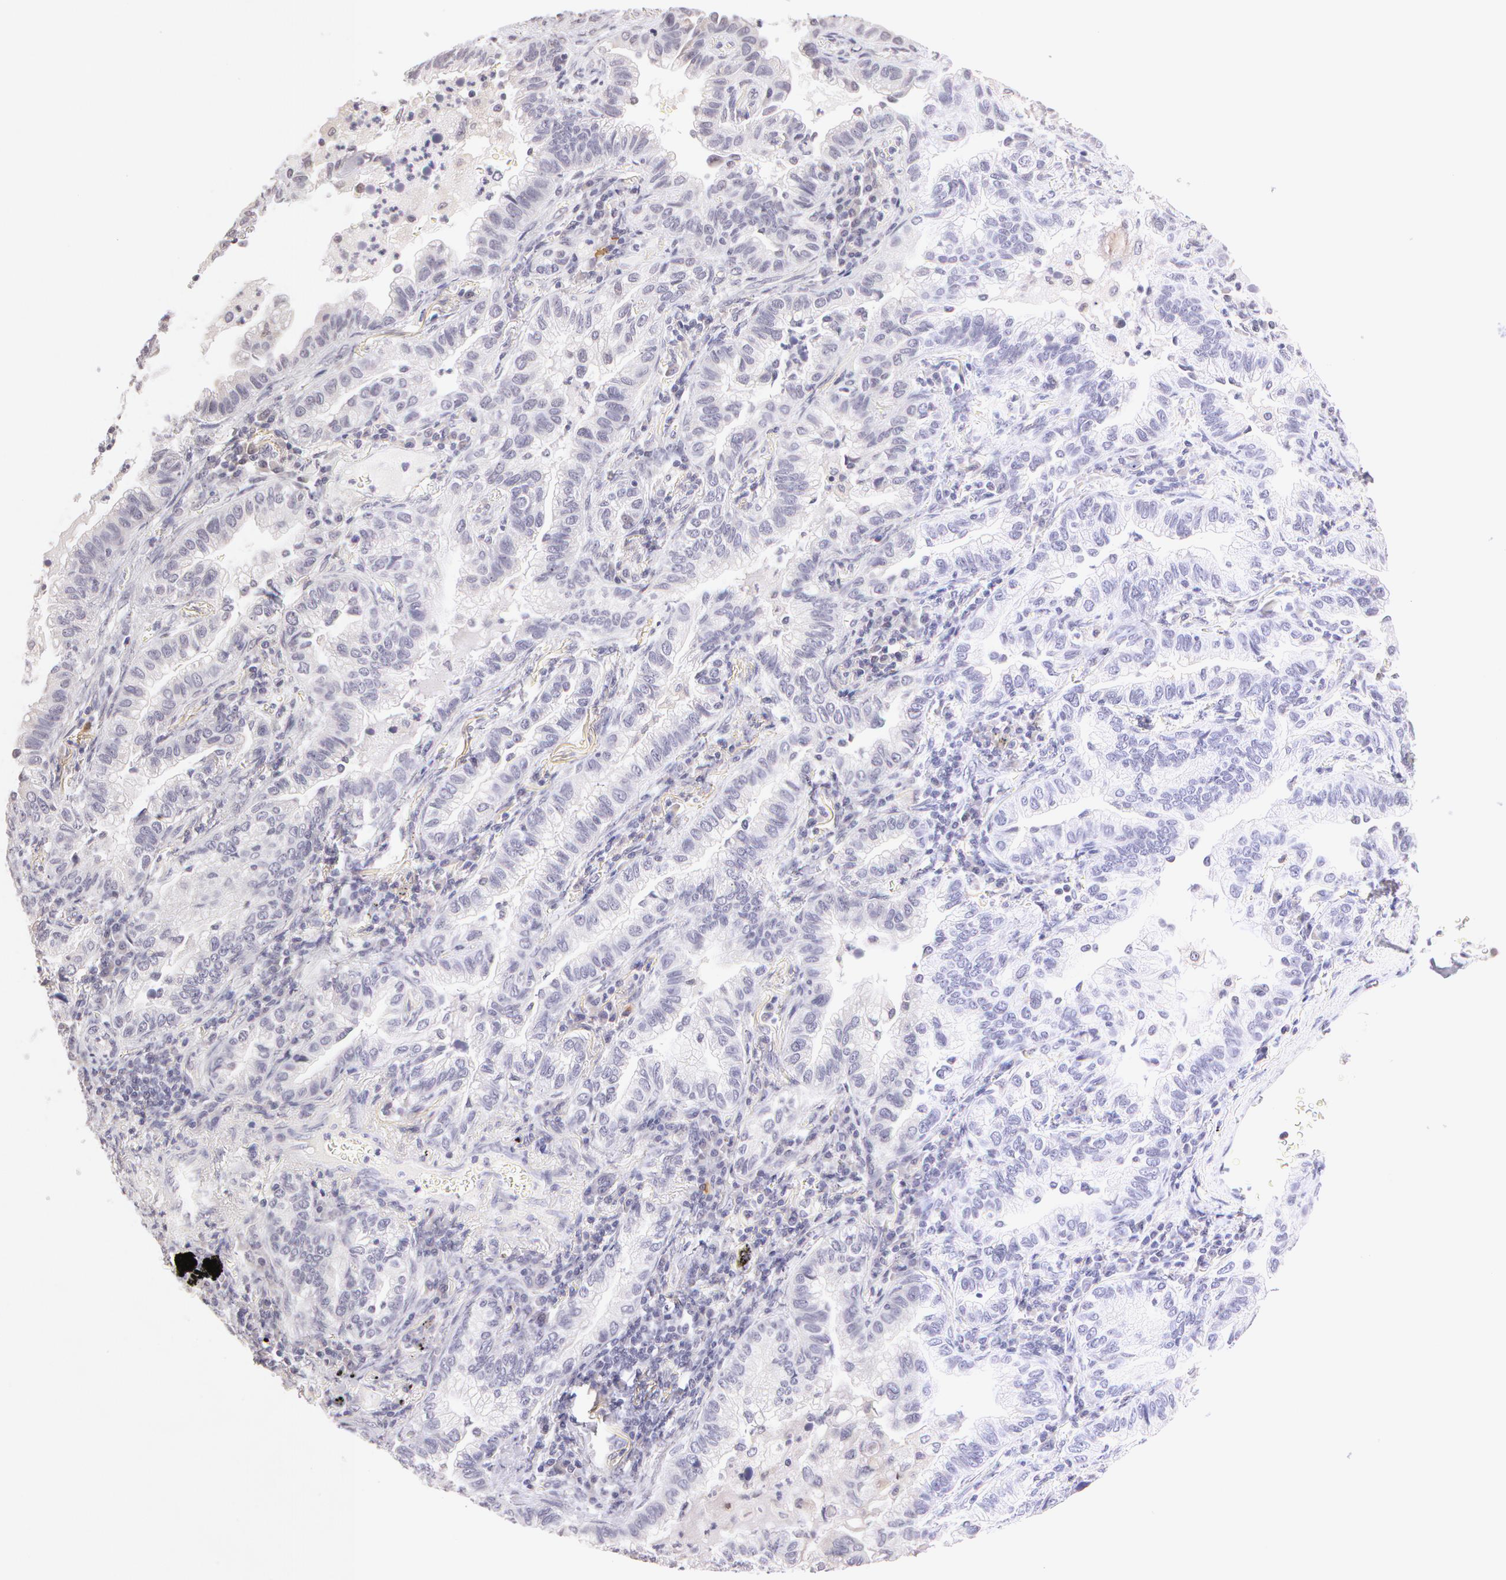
{"staining": {"intensity": "negative", "quantity": "none", "location": "none"}, "tissue": "lung cancer", "cell_type": "Tumor cells", "image_type": "cancer", "snomed": [{"axis": "morphology", "description": "Adenocarcinoma, NOS"}, {"axis": "topography", "description": "Lung"}], "caption": "This is a photomicrograph of immunohistochemistry (IHC) staining of lung cancer (adenocarcinoma), which shows no positivity in tumor cells.", "gene": "ZNF597", "patient": {"sex": "female", "age": 50}}